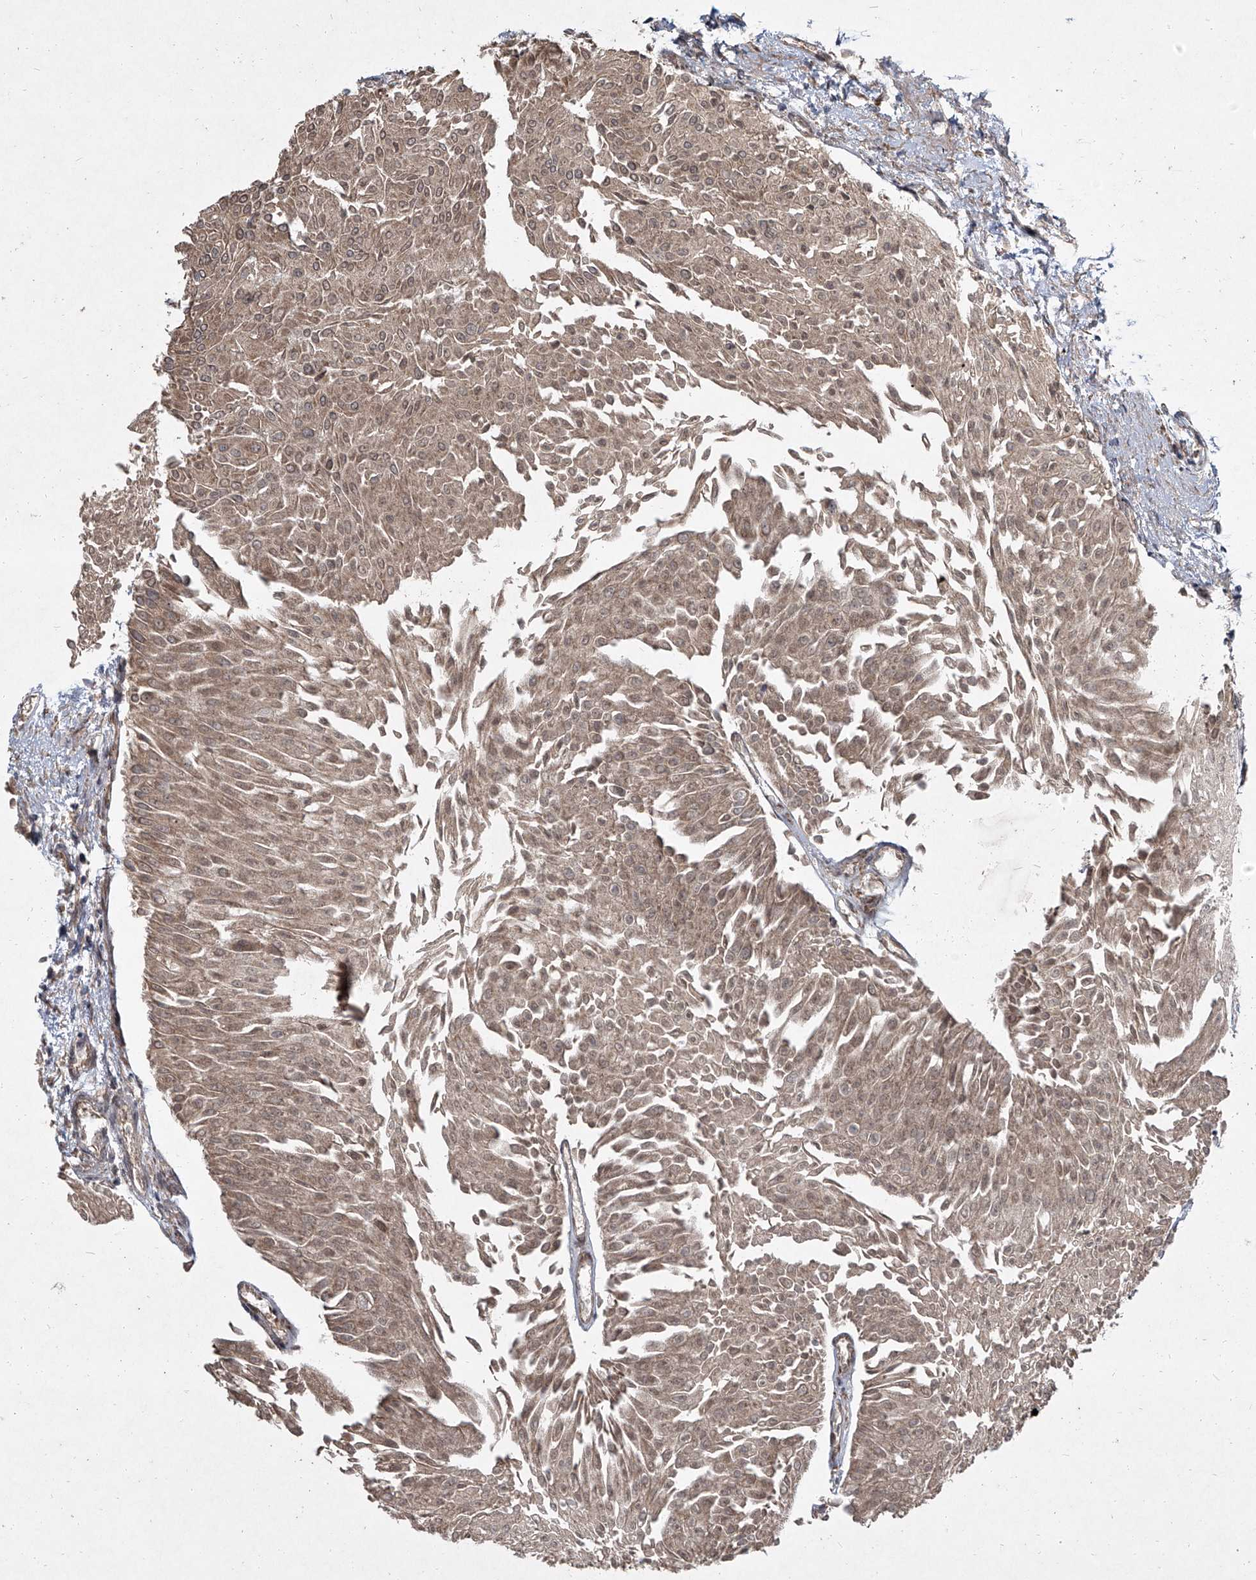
{"staining": {"intensity": "weak", "quantity": ">75%", "location": "cytoplasmic/membranous"}, "tissue": "urothelial cancer", "cell_type": "Tumor cells", "image_type": "cancer", "snomed": [{"axis": "morphology", "description": "Urothelial carcinoma, Low grade"}, {"axis": "topography", "description": "Urinary bladder"}], "caption": "Immunohistochemistry (DAB) staining of human low-grade urothelial carcinoma reveals weak cytoplasmic/membranous protein positivity in approximately >75% of tumor cells. (DAB (3,3'-diaminobenzidine) IHC, brown staining for protein, blue staining for nuclei).", "gene": "EVA1C", "patient": {"sex": "male", "age": 67}}